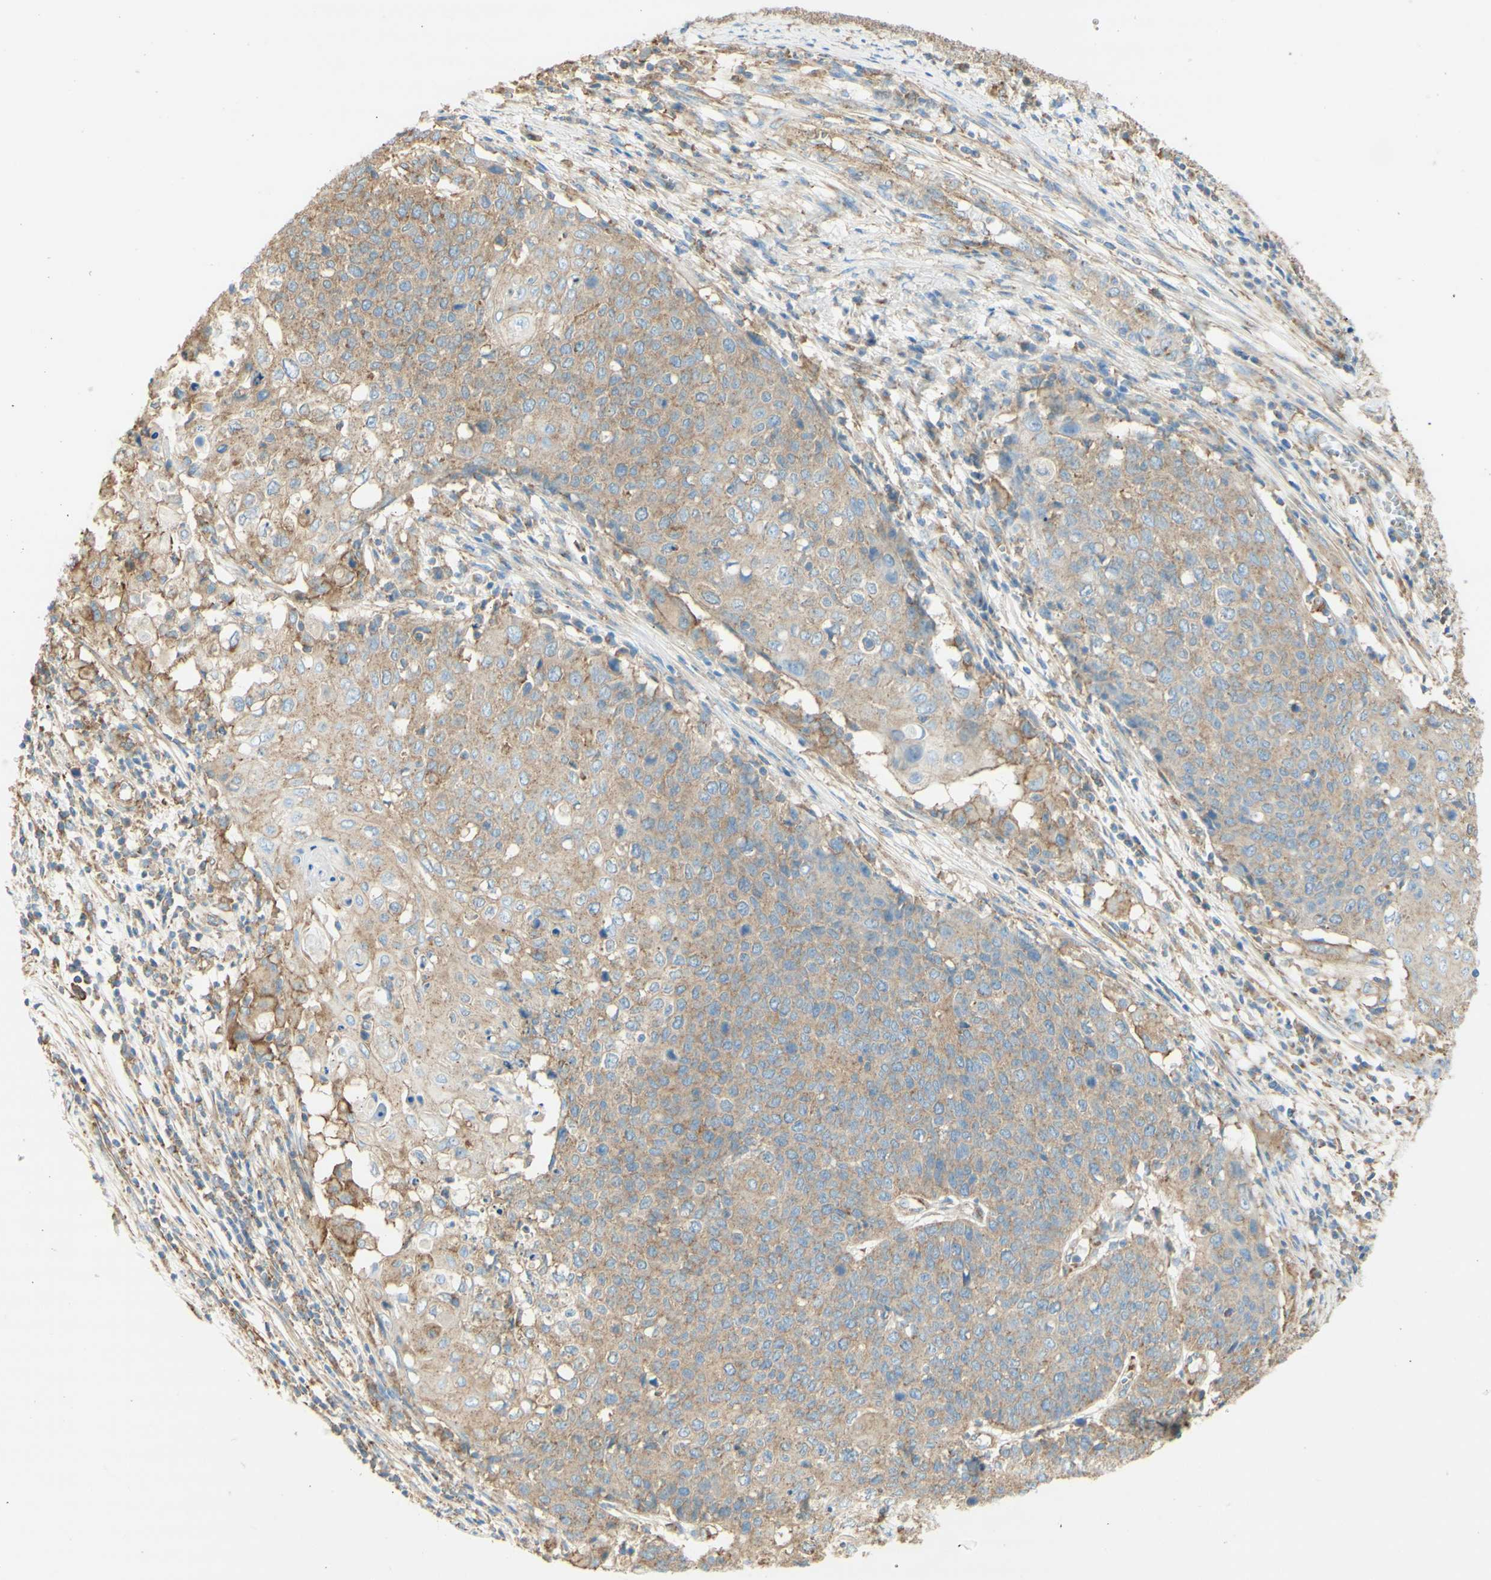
{"staining": {"intensity": "weak", "quantity": ">75%", "location": "cytoplasmic/membranous"}, "tissue": "cervical cancer", "cell_type": "Tumor cells", "image_type": "cancer", "snomed": [{"axis": "morphology", "description": "Squamous cell carcinoma, NOS"}, {"axis": "topography", "description": "Cervix"}], "caption": "There is low levels of weak cytoplasmic/membranous staining in tumor cells of squamous cell carcinoma (cervical), as demonstrated by immunohistochemical staining (brown color).", "gene": "CLTC", "patient": {"sex": "female", "age": 39}}